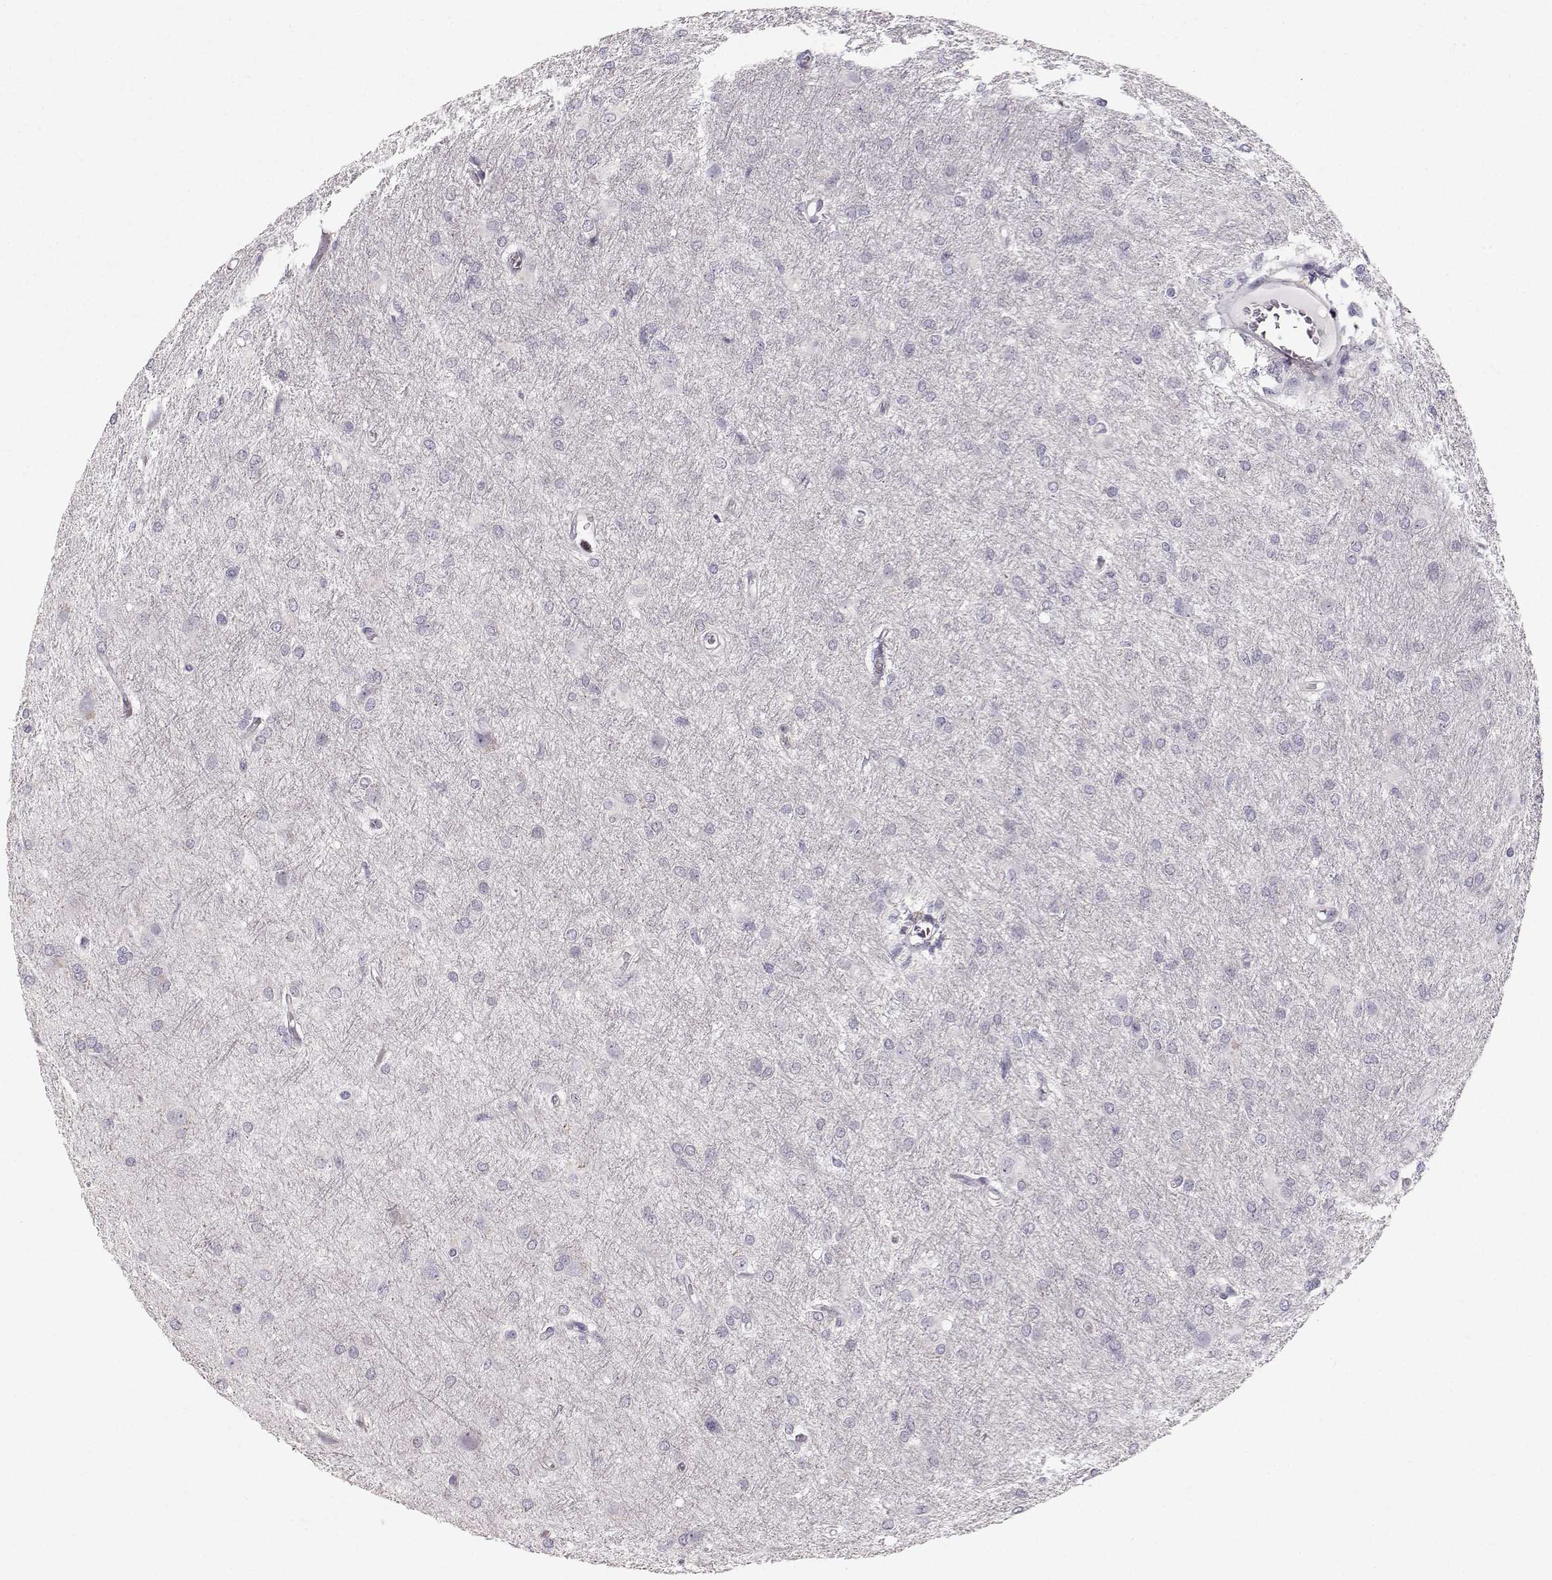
{"staining": {"intensity": "negative", "quantity": "none", "location": "none"}, "tissue": "glioma", "cell_type": "Tumor cells", "image_type": "cancer", "snomed": [{"axis": "morphology", "description": "Glioma, malignant, High grade"}, {"axis": "topography", "description": "Brain"}], "caption": "Tumor cells are negative for protein expression in human glioma.", "gene": "OIP5", "patient": {"sex": "male", "age": 68}}